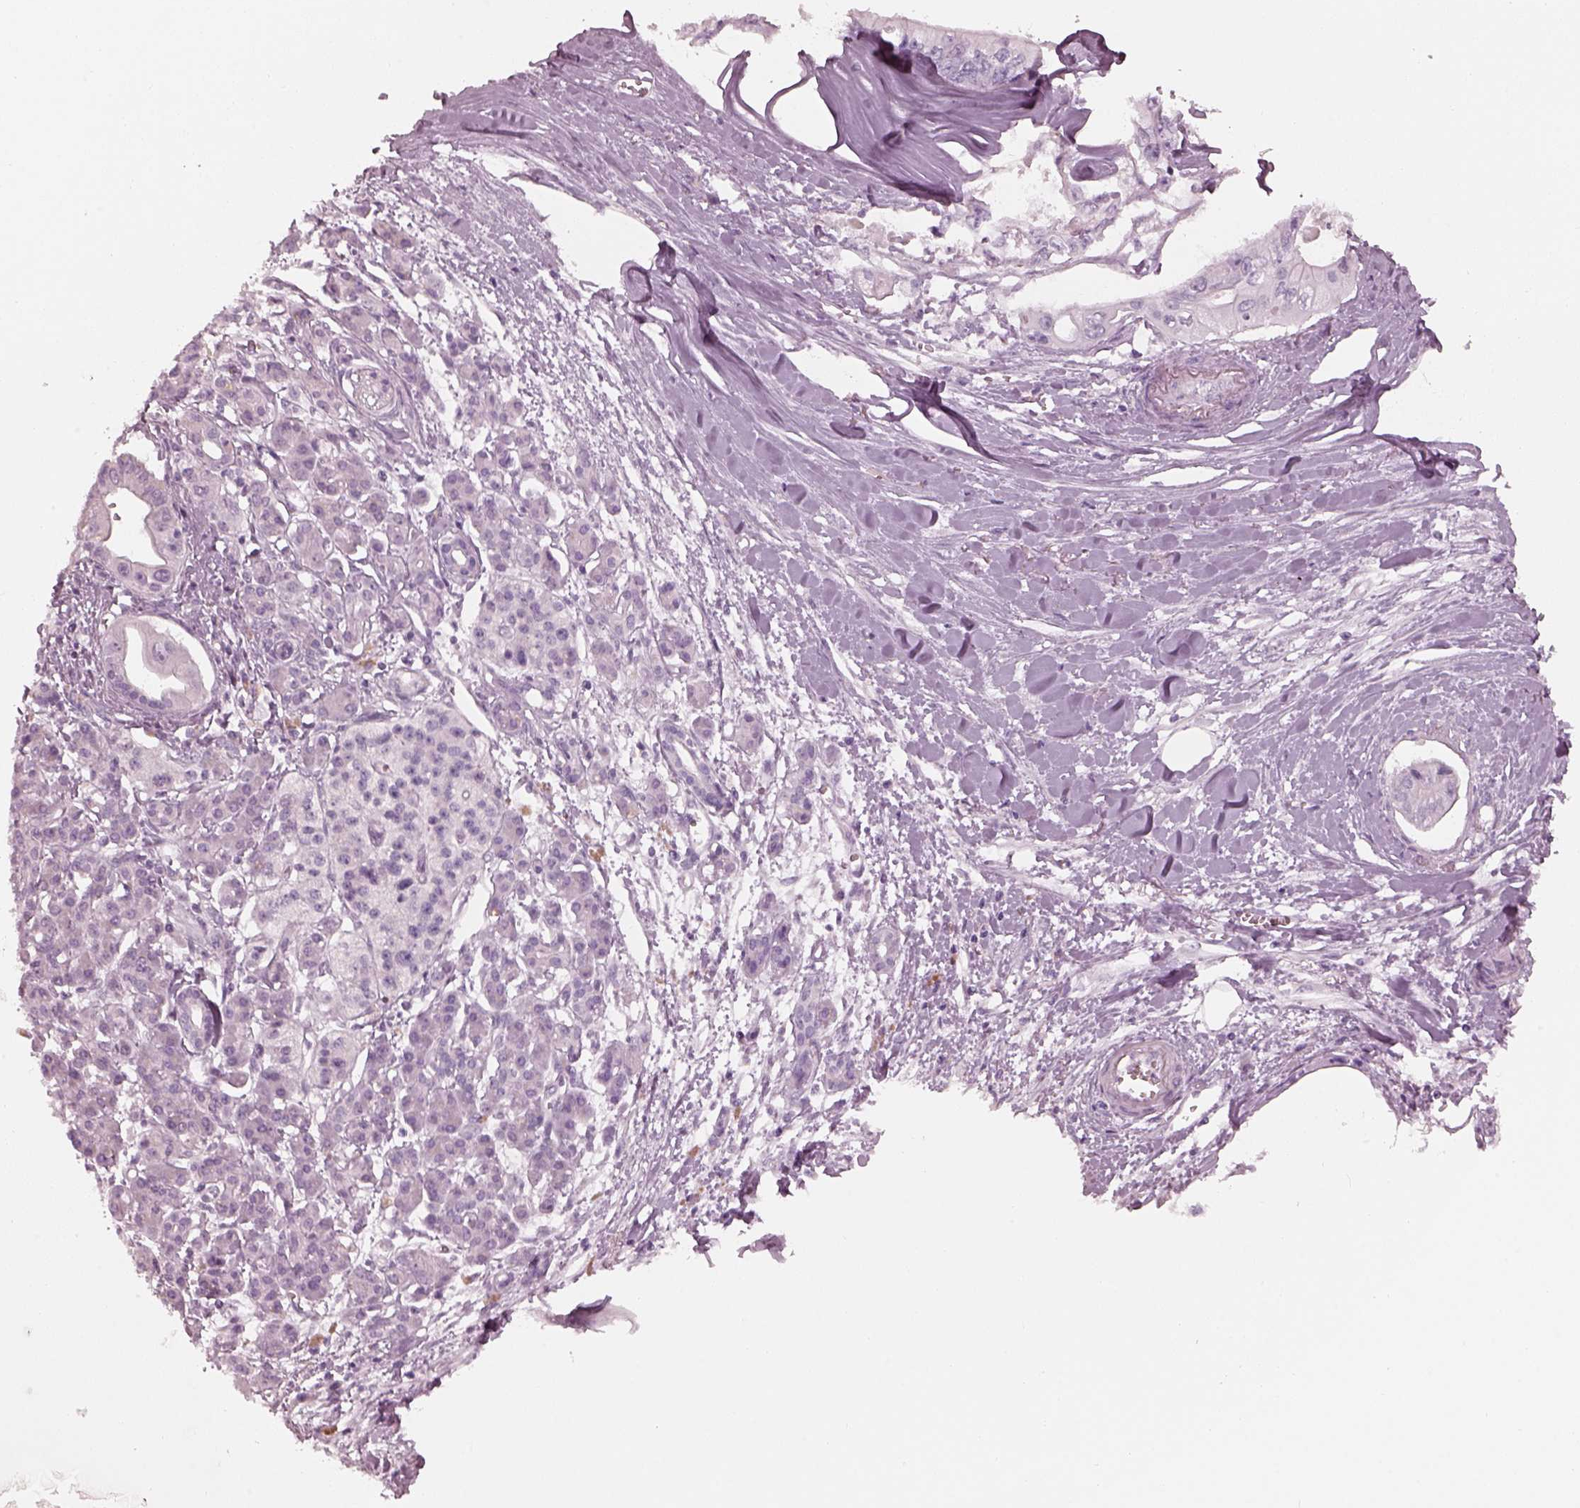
{"staining": {"intensity": "negative", "quantity": "none", "location": "none"}, "tissue": "pancreatic cancer", "cell_type": "Tumor cells", "image_type": "cancer", "snomed": [{"axis": "morphology", "description": "Adenocarcinoma, NOS"}, {"axis": "topography", "description": "Pancreas"}], "caption": "IHC photomicrograph of neoplastic tissue: pancreatic cancer (adenocarcinoma) stained with DAB (3,3'-diaminobenzidine) shows no significant protein positivity in tumor cells. The staining is performed using DAB (3,3'-diaminobenzidine) brown chromogen with nuclei counter-stained in using hematoxylin.", "gene": "RSPH9", "patient": {"sex": "male", "age": 60}}